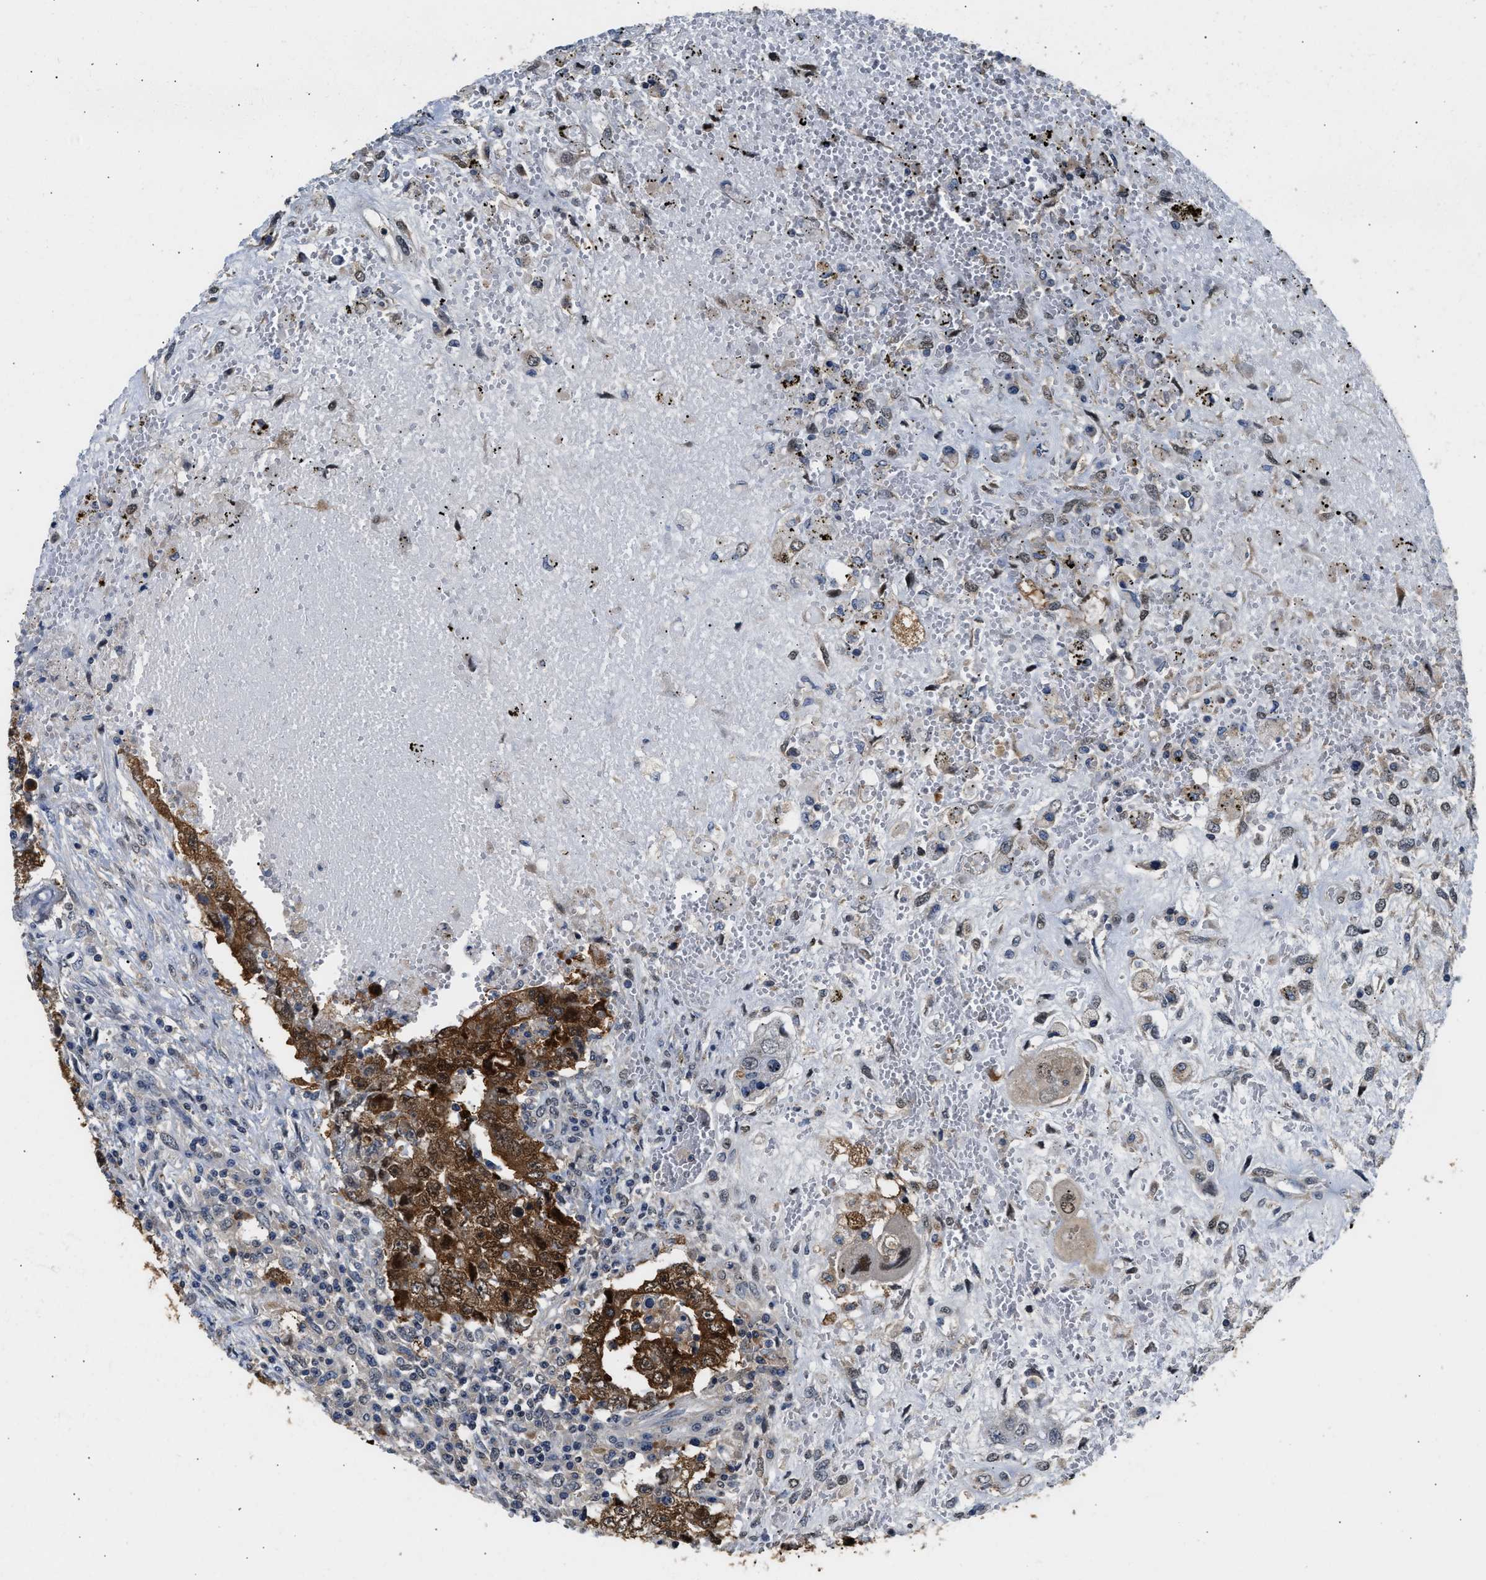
{"staining": {"intensity": "strong", "quantity": ">75%", "location": "cytoplasmic/membranous,nuclear"}, "tissue": "testis cancer", "cell_type": "Tumor cells", "image_type": "cancer", "snomed": [{"axis": "morphology", "description": "Carcinoma, Embryonal, NOS"}, {"axis": "topography", "description": "Testis"}], "caption": "Embryonal carcinoma (testis) stained for a protein displays strong cytoplasmic/membranous and nuclear positivity in tumor cells.", "gene": "PPM1L", "patient": {"sex": "male", "age": 26}}